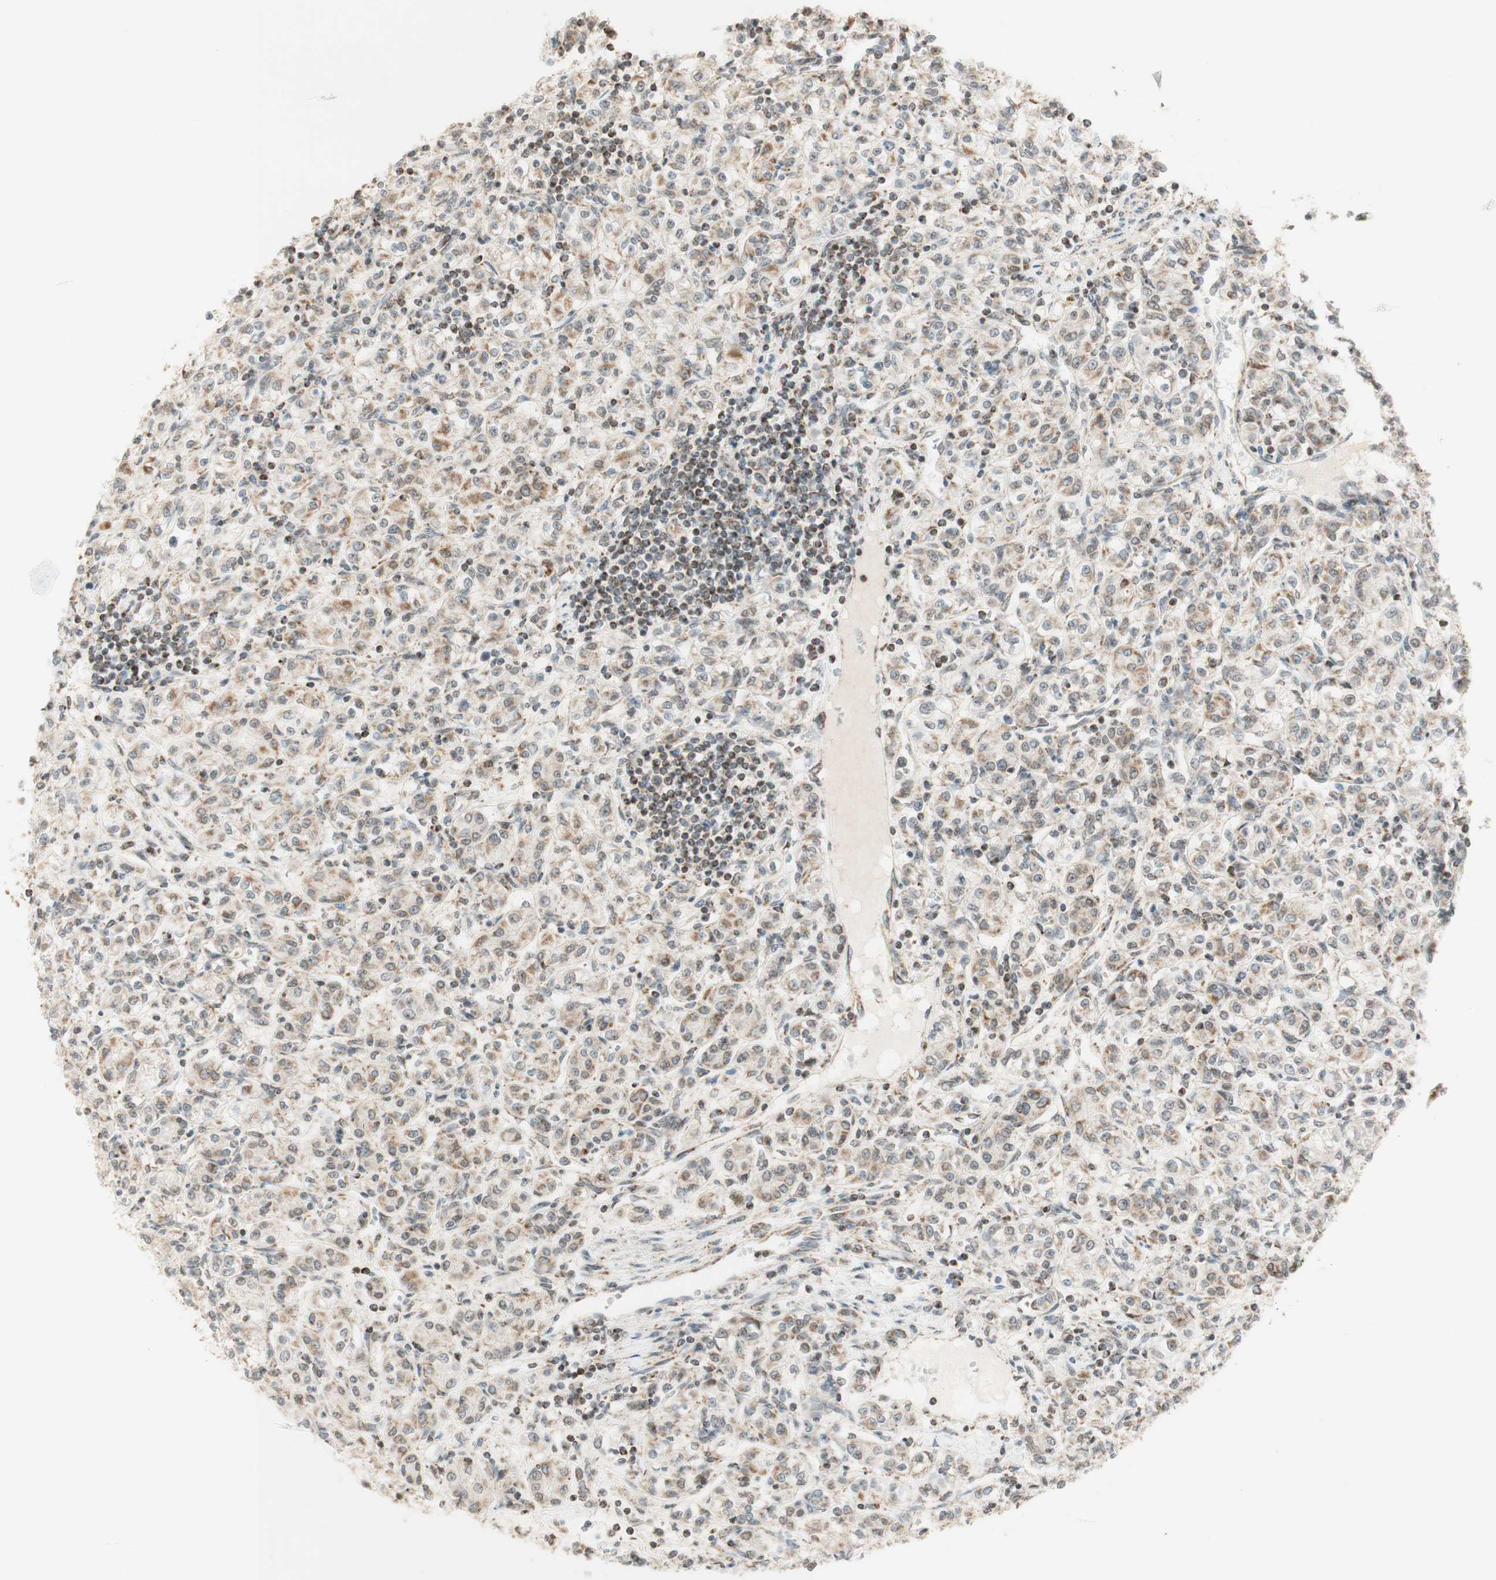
{"staining": {"intensity": "weak", "quantity": "25%-75%", "location": "cytoplasmic/membranous"}, "tissue": "renal cancer", "cell_type": "Tumor cells", "image_type": "cancer", "snomed": [{"axis": "morphology", "description": "Adenocarcinoma, NOS"}, {"axis": "topography", "description": "Kidney"}], "caption": "The histopathology image reveals immunohistochemical staining of adenocarcinoma (renal). There is weak cytoplasmic/membranous staining is present in about 25%-75% of tumor cells.", "gene": "ZNF782", "patient": {"sex": "male", "age": 77}}